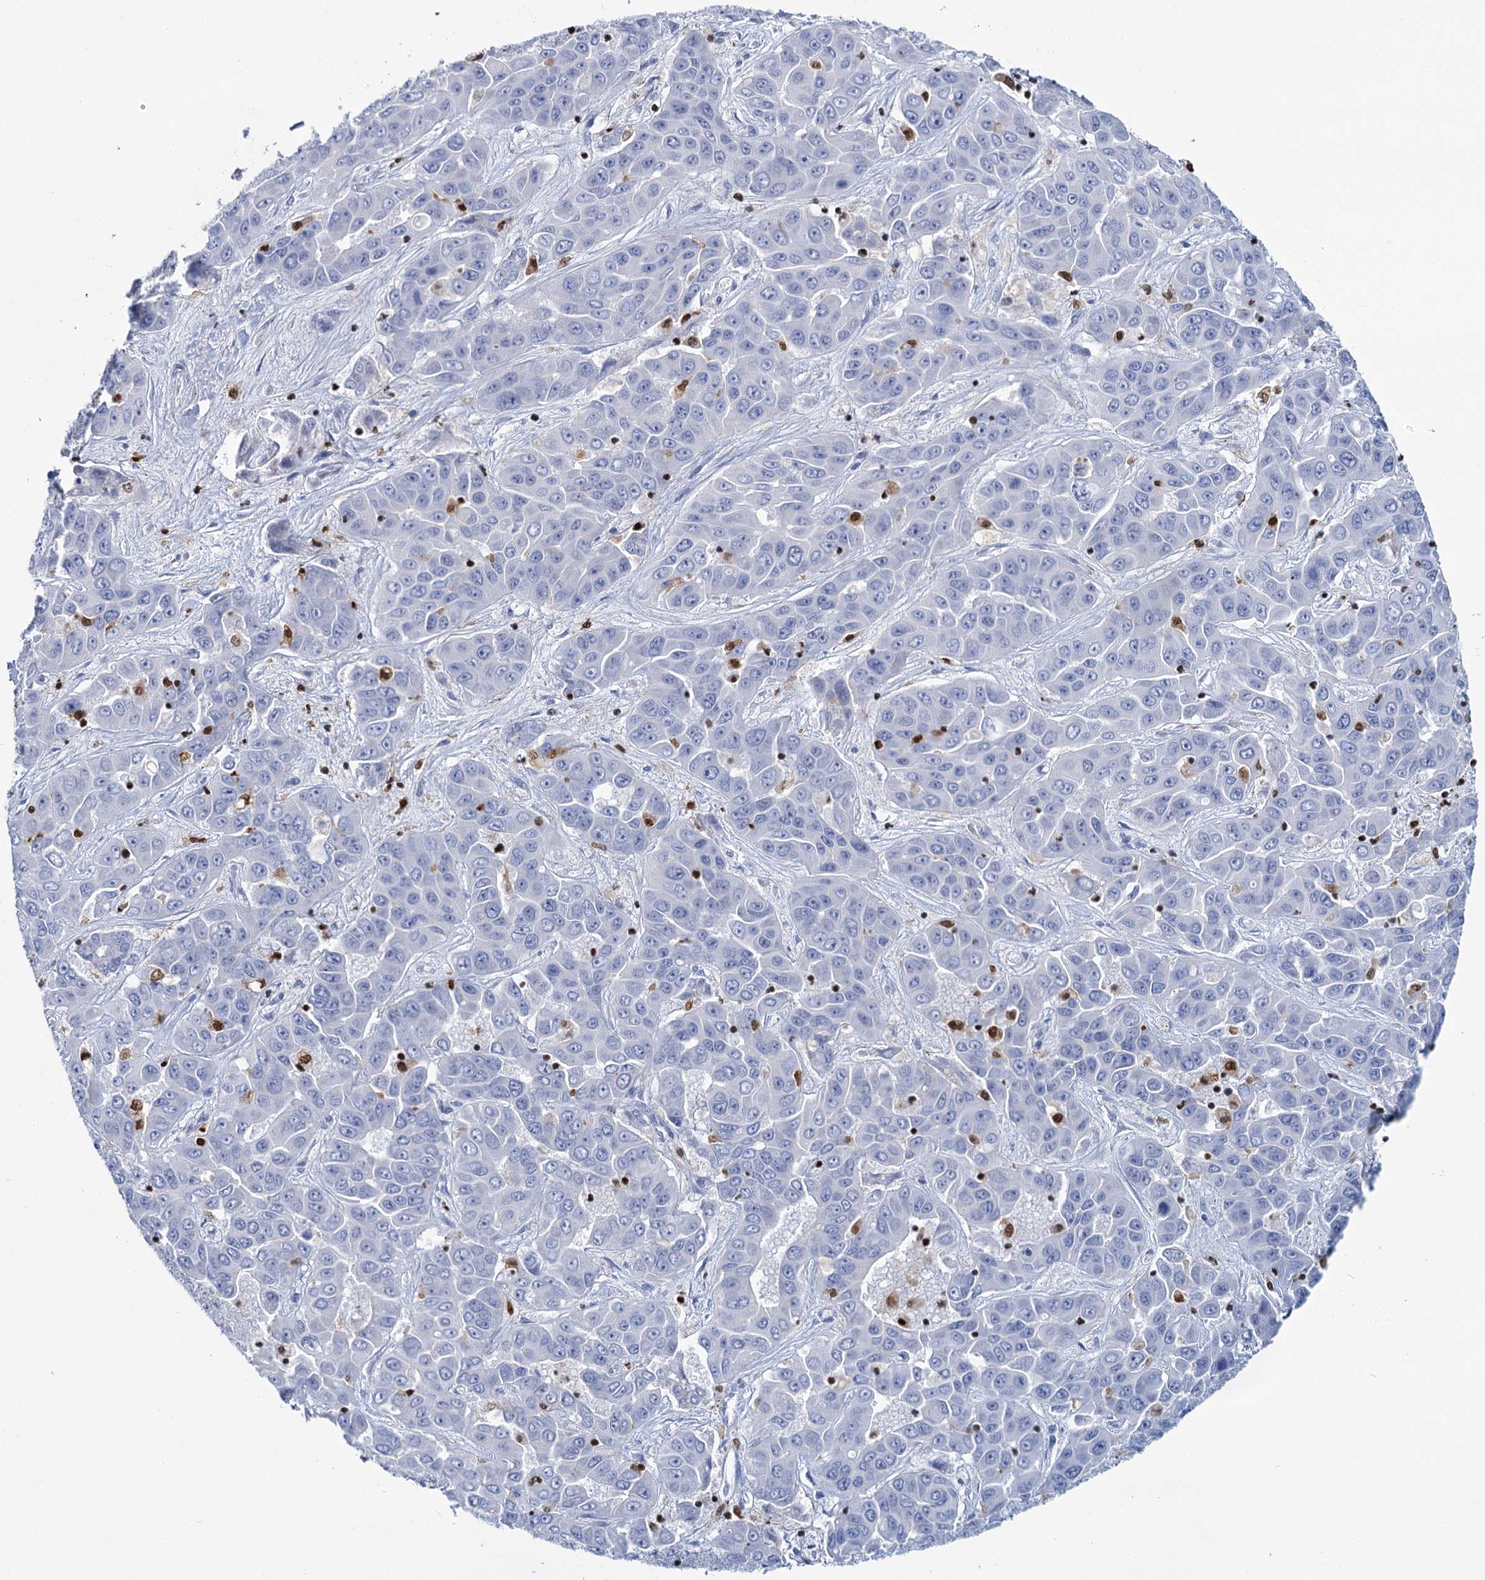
{"staining": {"intensity": "negative", "quantity": "none", "location": "none"}, "tissue": "liver cancer", "cell_type": "Tumor cells", "image_type": "cancer", "snomed": [{"axis": "morphology", "description": "Cholangiocarcinoma"}, {"axis": "topography", "description": "Liver"}], "caption": "The histopathology image displays no staining of tumor cells in liver cholangiocarcinoma.", "gene": "CELF2", "patient": {"sex": "female", "age": 52}}